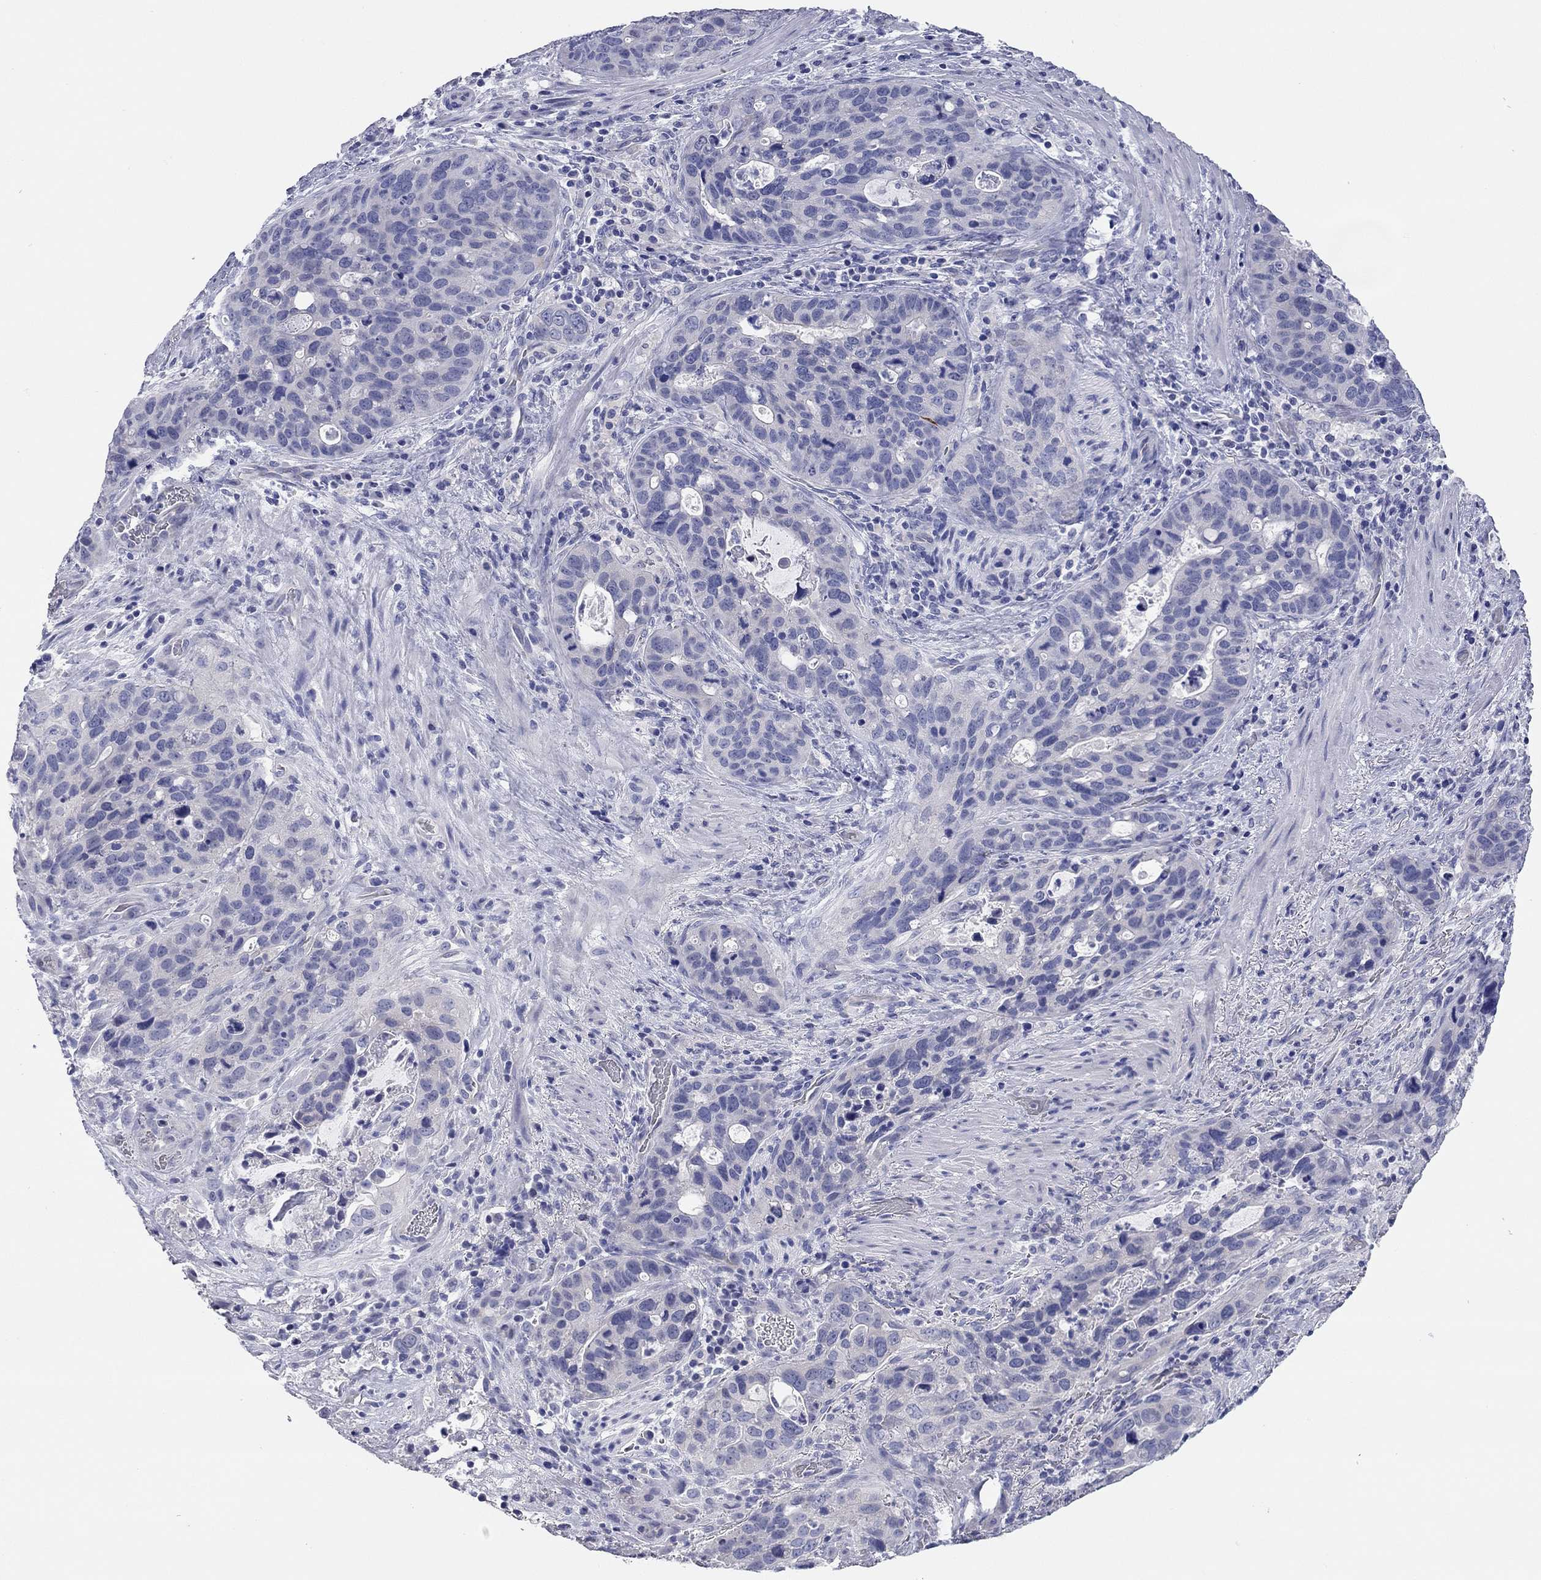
{"staining": {"intensity": "negative", "quantity": "none", "location": "none"}, "tissue": "stomach cancer", "cell_type": "Tumor cells", "image_type": "cancer", "snomed": [{"axis": "morphology", "description": "Adenocarcinoma, NOS"}, {"axis": "topography", "description": "Stomach"}], "caption": "Protein analysis of adenocarcinoma (stomach) shows no significant staining in tumor cells.", "gene": "TMEM221", "patient": {"sex": "male", "age": 54}}